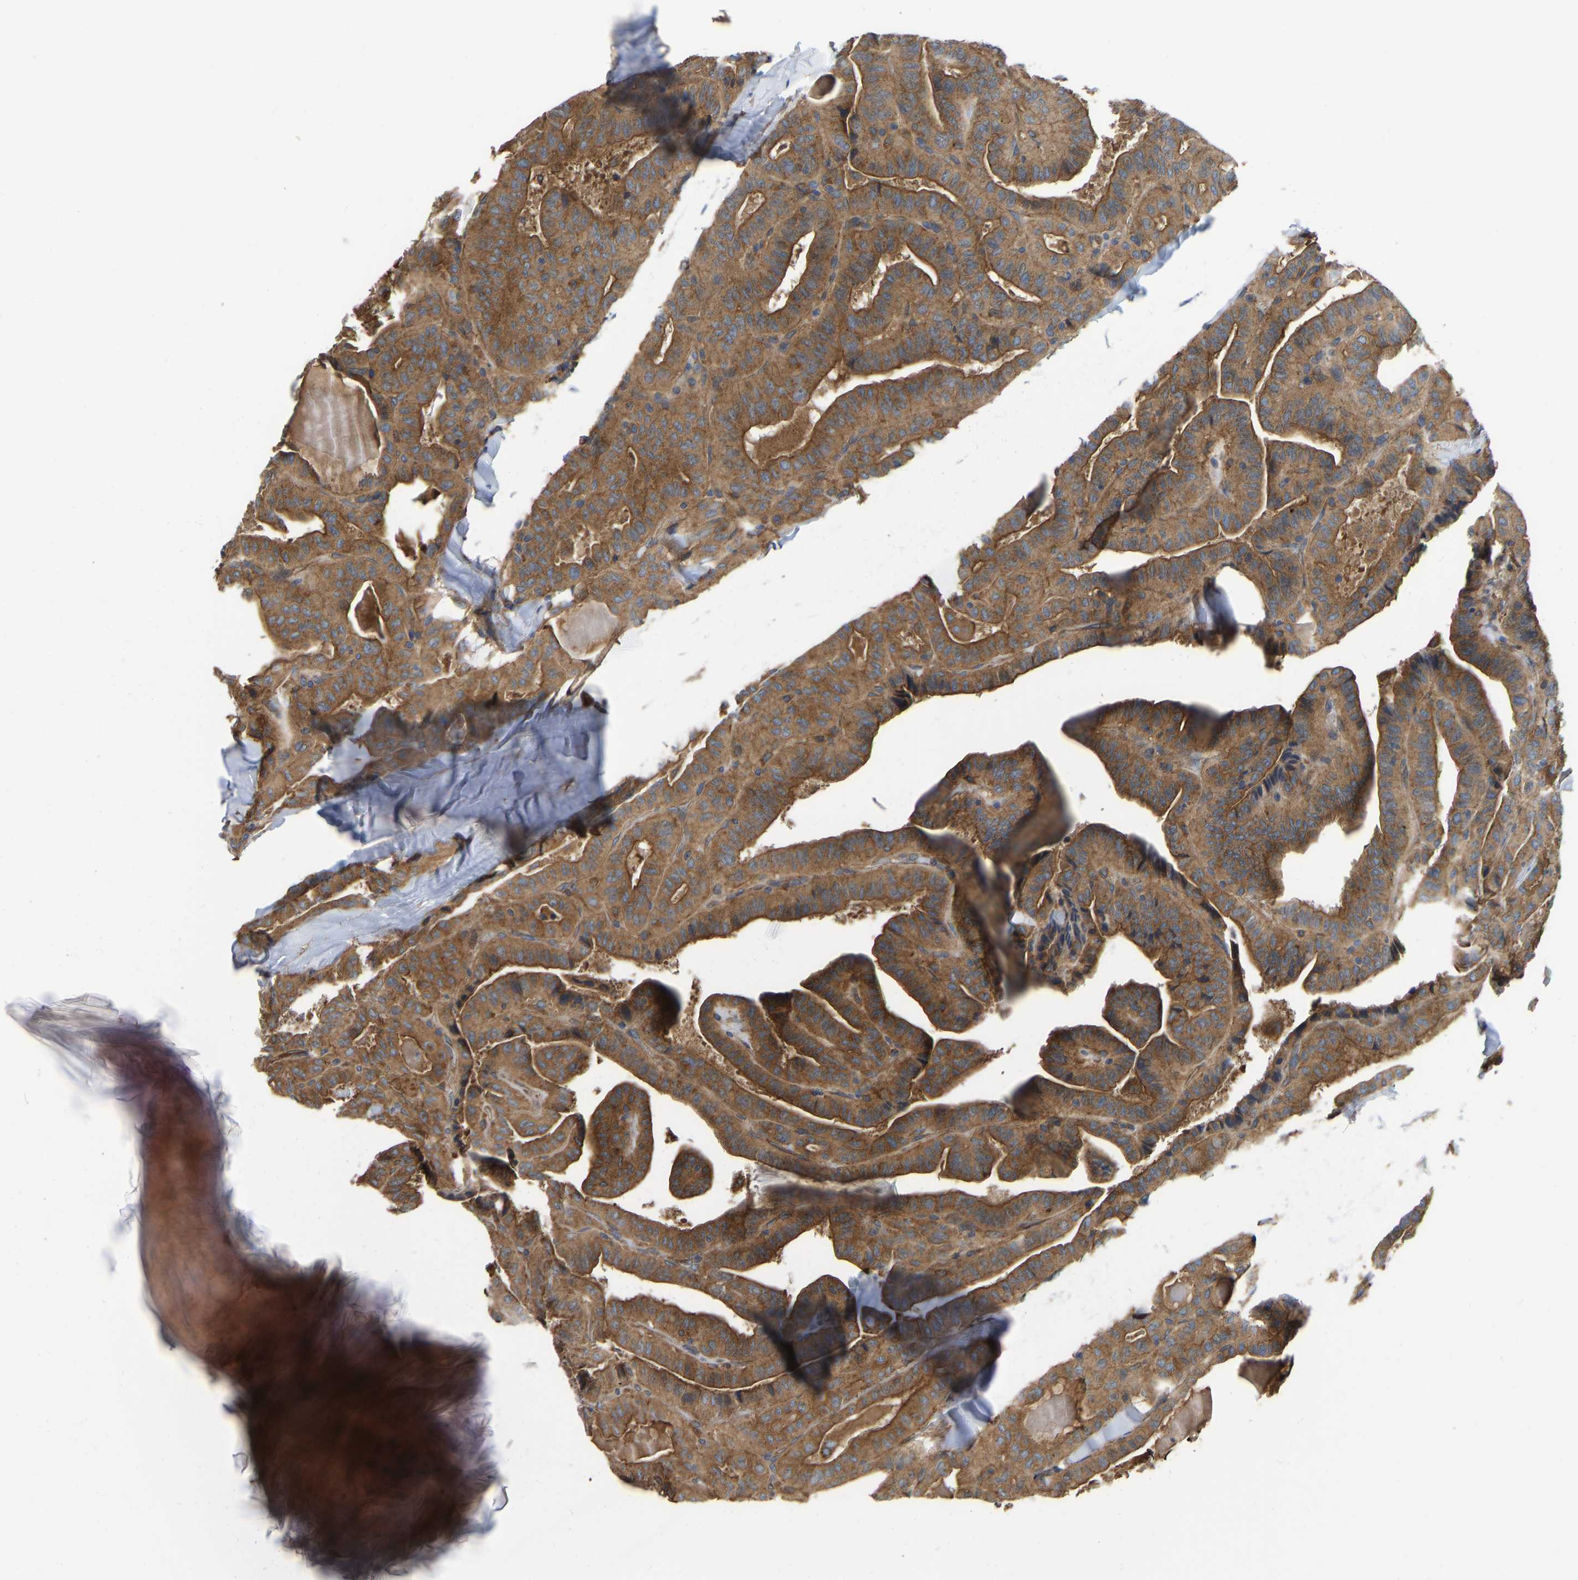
{"staining": {"intensity": "moderate", "quantity": ">75%", "location": "cytoplasmic/membranous"}, "tissue": "thyroid cancer", "cell_type": "Tumor cells", "image_type": "cancer", "snomed": [{"axis": "morphology", "description": "Papillary adenocarcinoma, NOS"}, {"axis": "topography", "description": "Thyroid gland"}], "caption": "This is a photomicrograph of immunohistochemistry (IHC) staining of thyroid cancer, which shows moderate expression in the cytoplasmic/membranous of tumor cells.", "gene": "FLNB", "patient": {"sex": "male", "age": 77}}